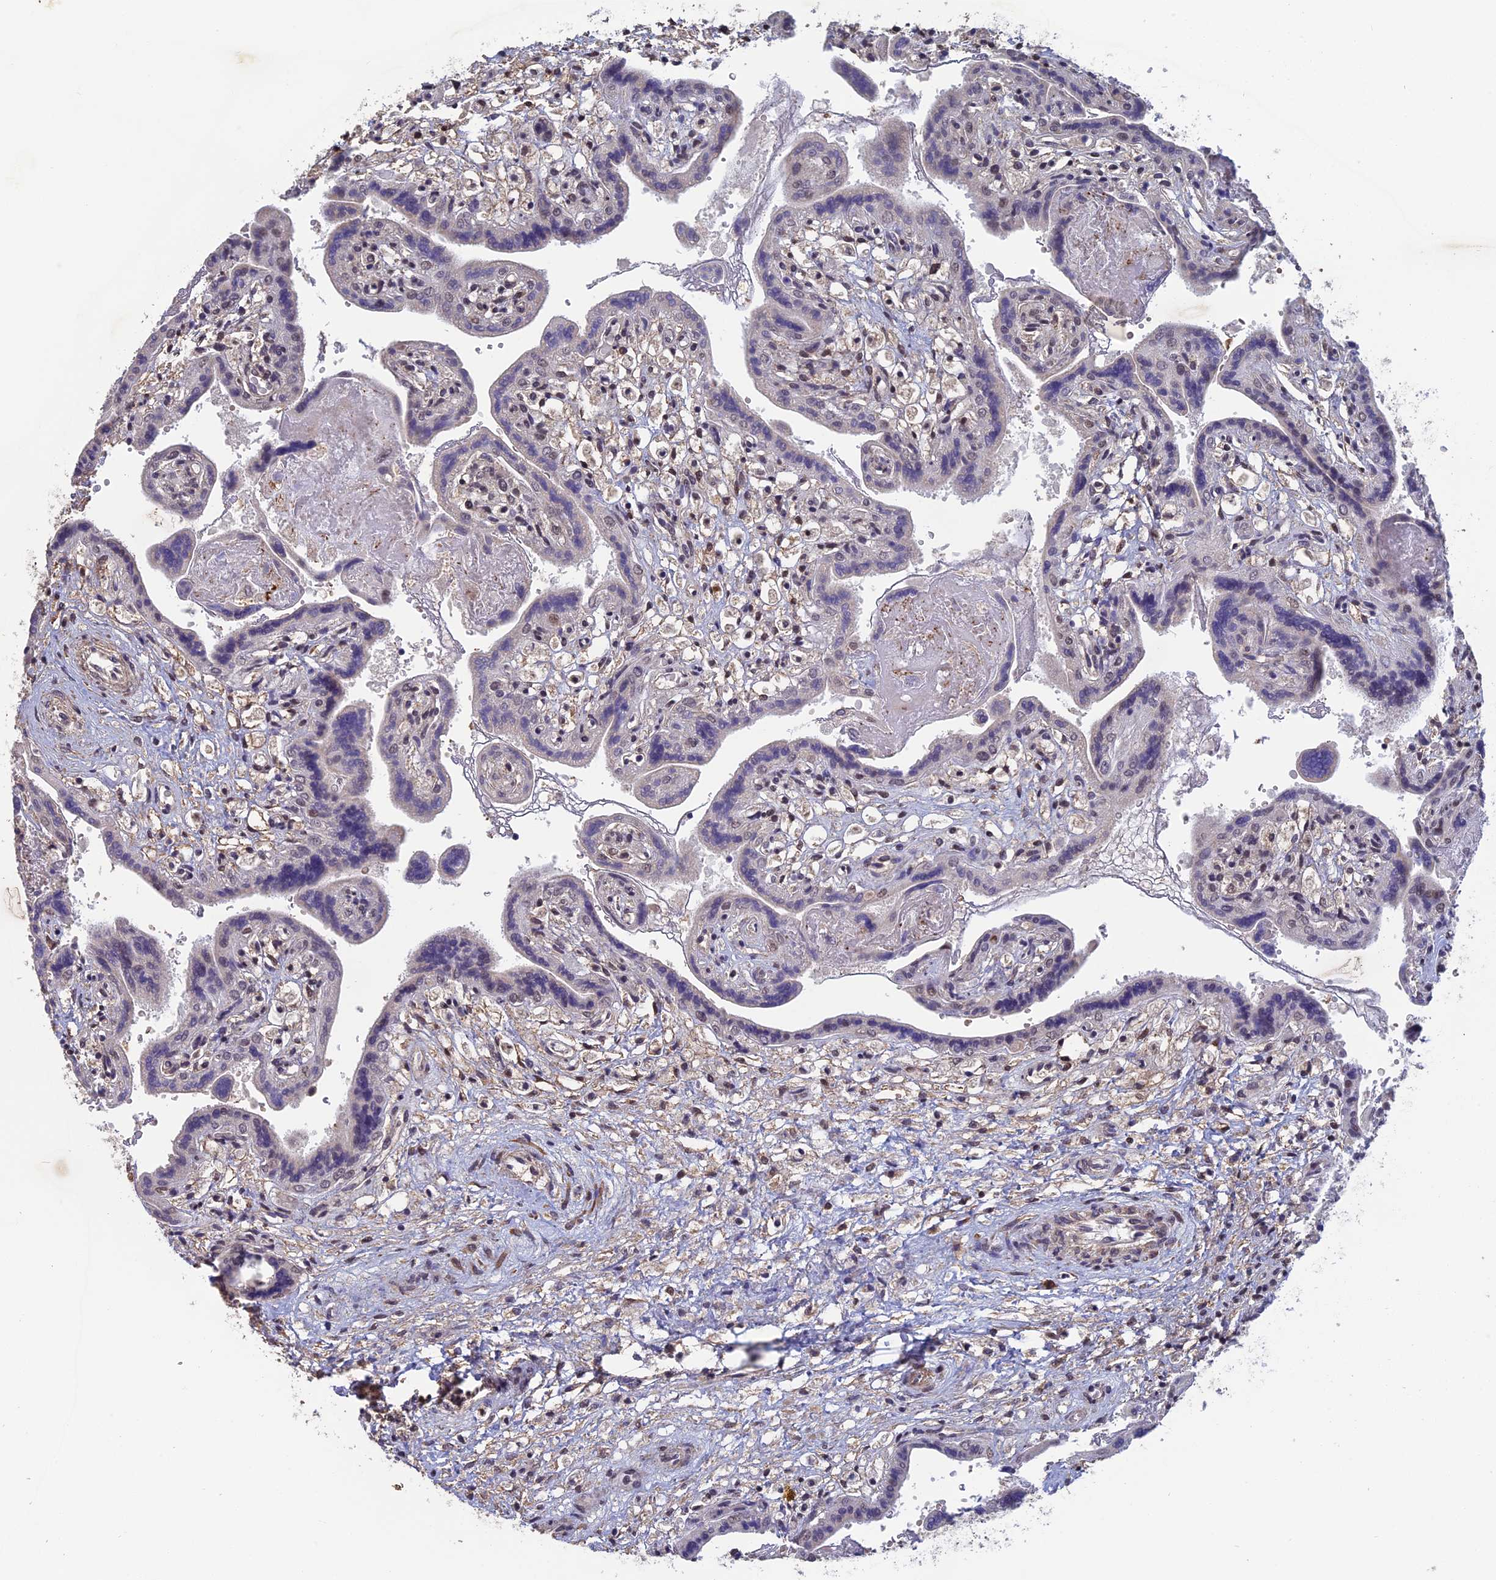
{"staining": {"intensity": "moderate", "quantity": ">75%", "location": "nuclear"}, "tissue": "placenta", "cell_type": "Decidual cells", "image_type": "normal", "snomed": [{"axis": "morphology", "description": "Normal tissue, NOS"}, {"axis": "topography", "description": "Placenta"}], "caption": "Brown immunohistochemical staining in normal human placenta reveals moderate nuclear staining in approximately >75% of decidual cells. Nuclei are stained in blue.", "gene": "FAM98C", "patient": {"sex": "female", "age": 37}}